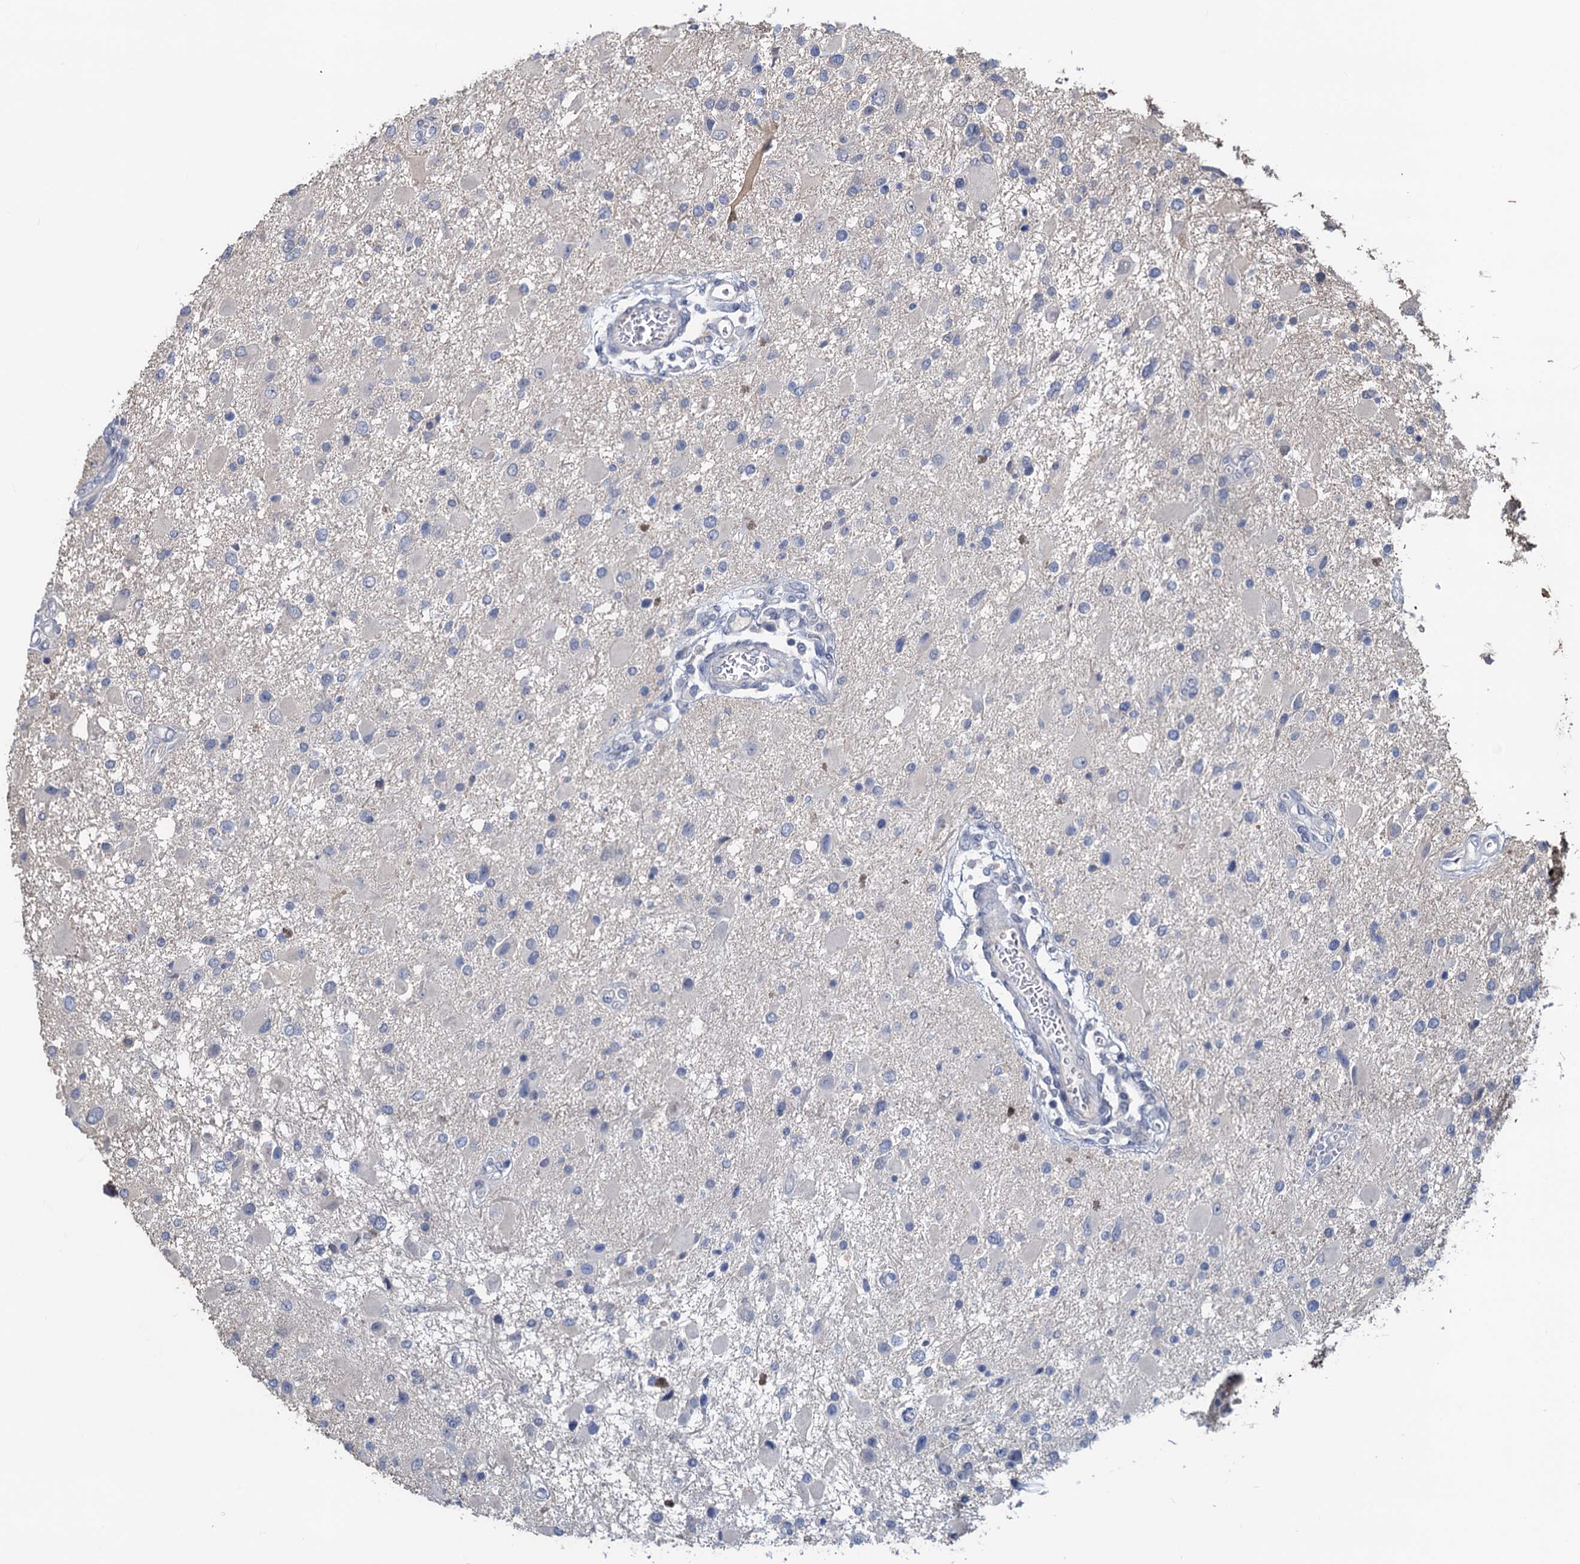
{"staining": {"intensity": "negative", "quantity": "none", "location": "none"}, "tissue": "glioma", "cell_type": "Tumor cells", "image_type": "cancer", "snomed": [{"axis": "morphology", "description": "Glioma, malignant, High grade"}, {"axis": "topography", "description": "Brain"}], "caption": "This is an immunohistochemistry (IHC) histopathology image of glioma. There is no staining in tumor cells.", "gene": "RTKN2", "patient": {"sex": "male", "age": 53}}